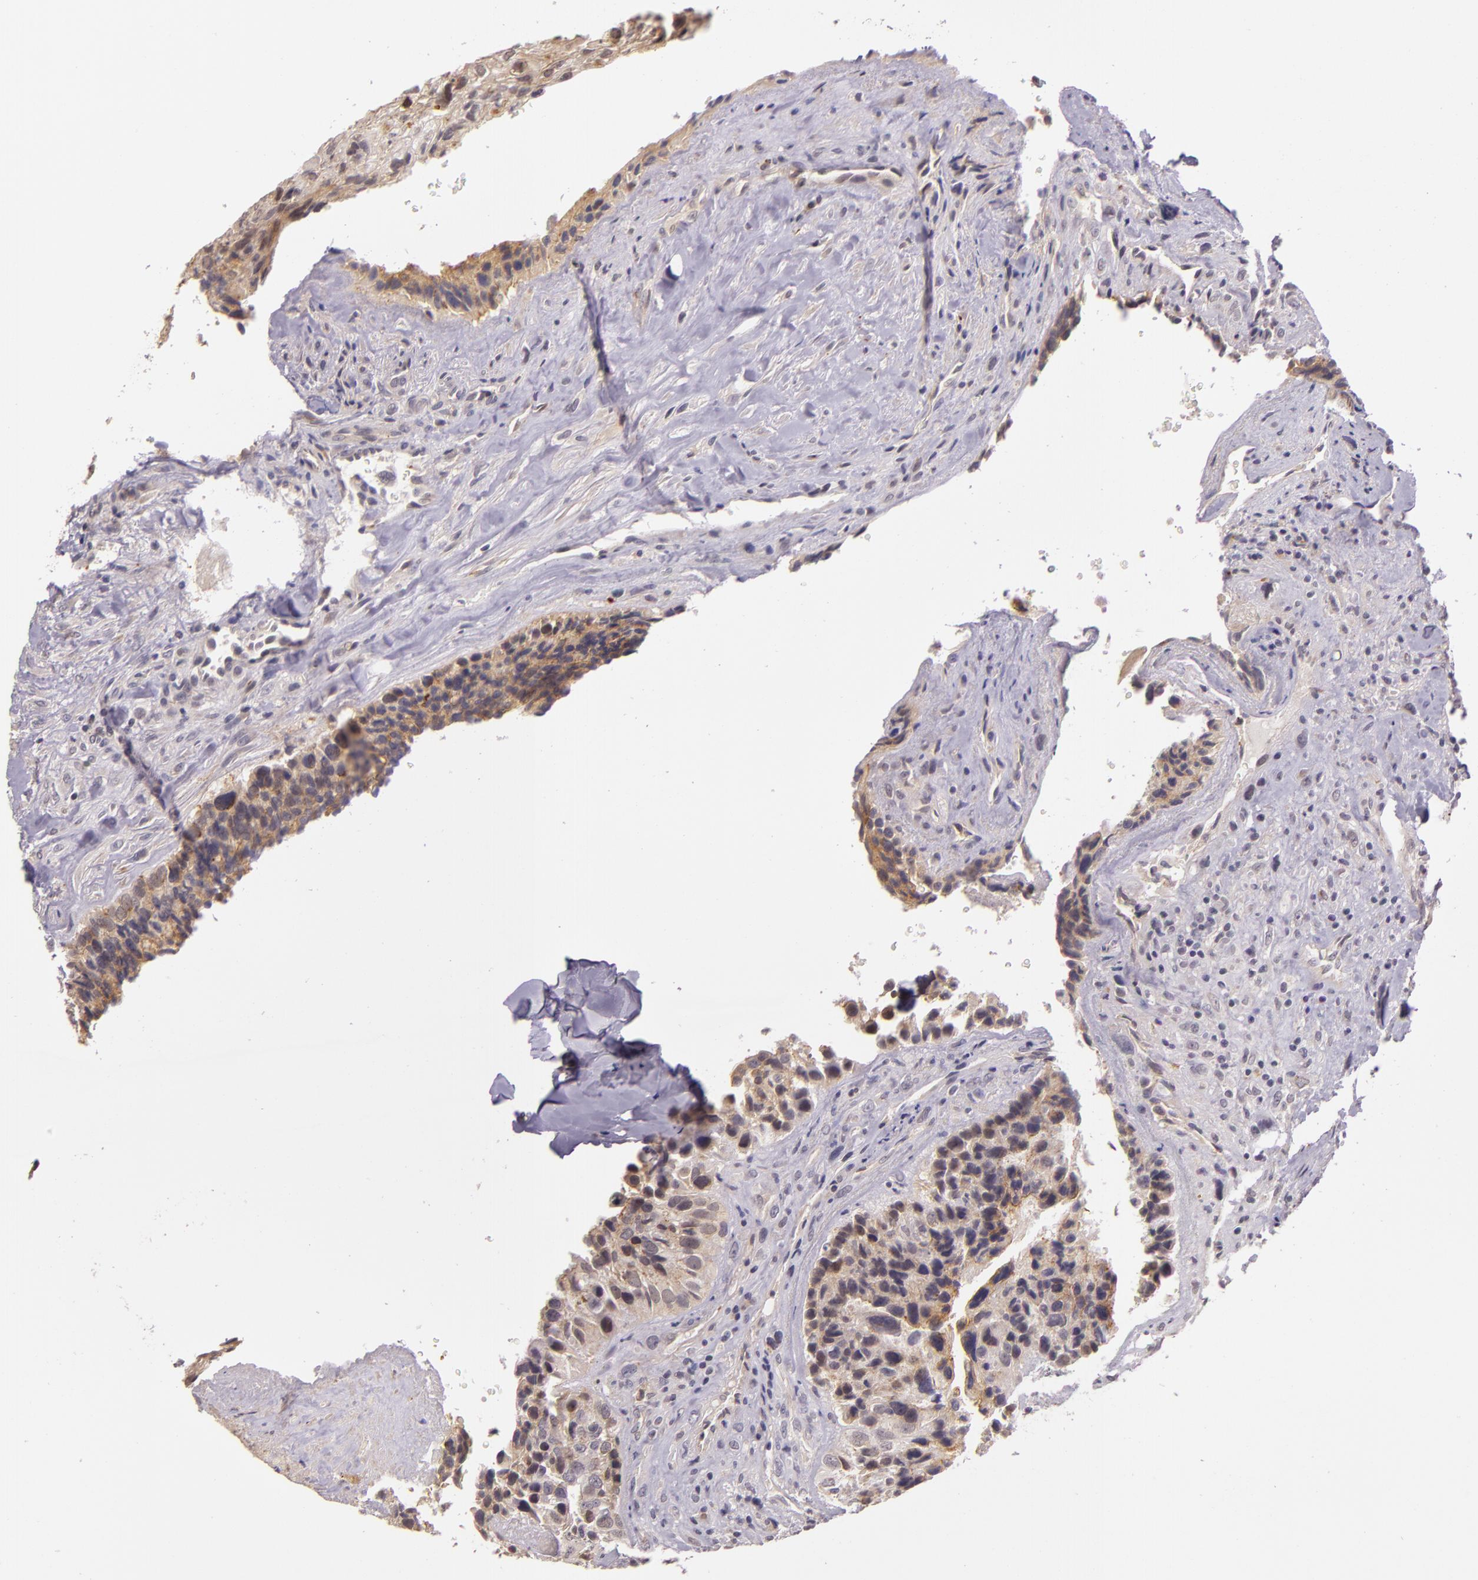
{"staining": {"intensity": "moderate", "quantity": ">75%", "location": "cytoplasmic/membranous"}, "tissue": "breast cancer", "cell_type": "Tumor cells", "image_type": "cancer", "snomed": [{"axis": "morphology", "description": "Neoplasm, malignant, NOS"}, {"axis": "topography", "description": "Breast"}], "caption": "Protein staining of breast cancer tissue demonstrates moderate cytoplasmic/membranous expression in about >75% of tumor cells. The protein is stained brown, and the nuclei are stained in blue (DAB IHC with brightfield microscopy, high magnification).", "gene": "ARMH4", "patient": {"sex": "female", "age": 50}}